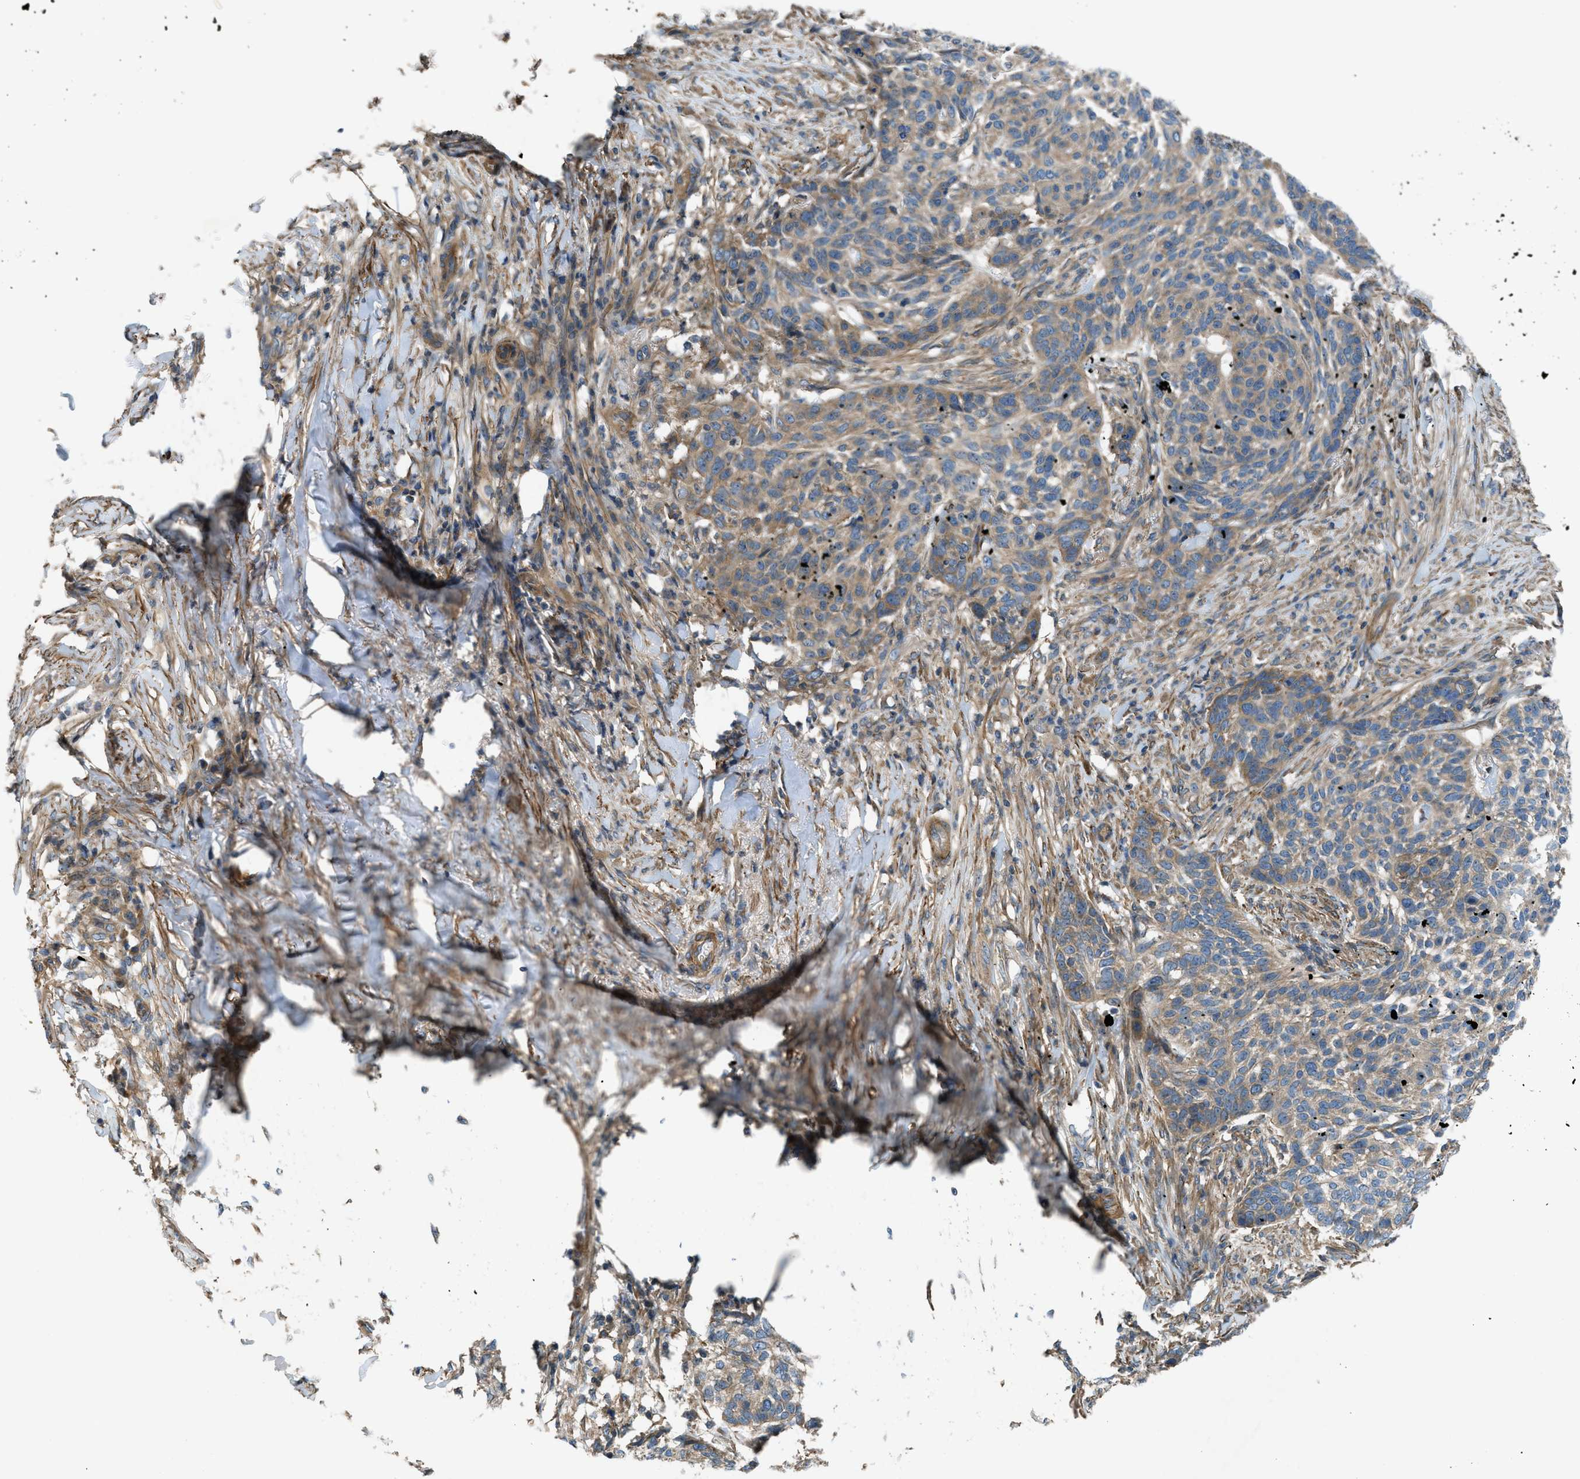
{"staining": {"intensity": "weak", "quantity": ">75%", "location": "cytoplasmic/membranous"}, "tissue": "skin cancer", "cell_type": "Tumor cells", "image_type": "cancer", "snomed": [{"axis": "morphology", "description": "Basal cell carcinoma"}, {"axis": "topography", "description": "Skin"}], "caption": "Immunohistochemical staining of basal cell carcinoma (skin) displays low levels of weak cytoplasmic/membranous protein expression in about >75% of tumor cells.", "gene": "VEZT", "patient": {"sex": "male", "age": 85}}